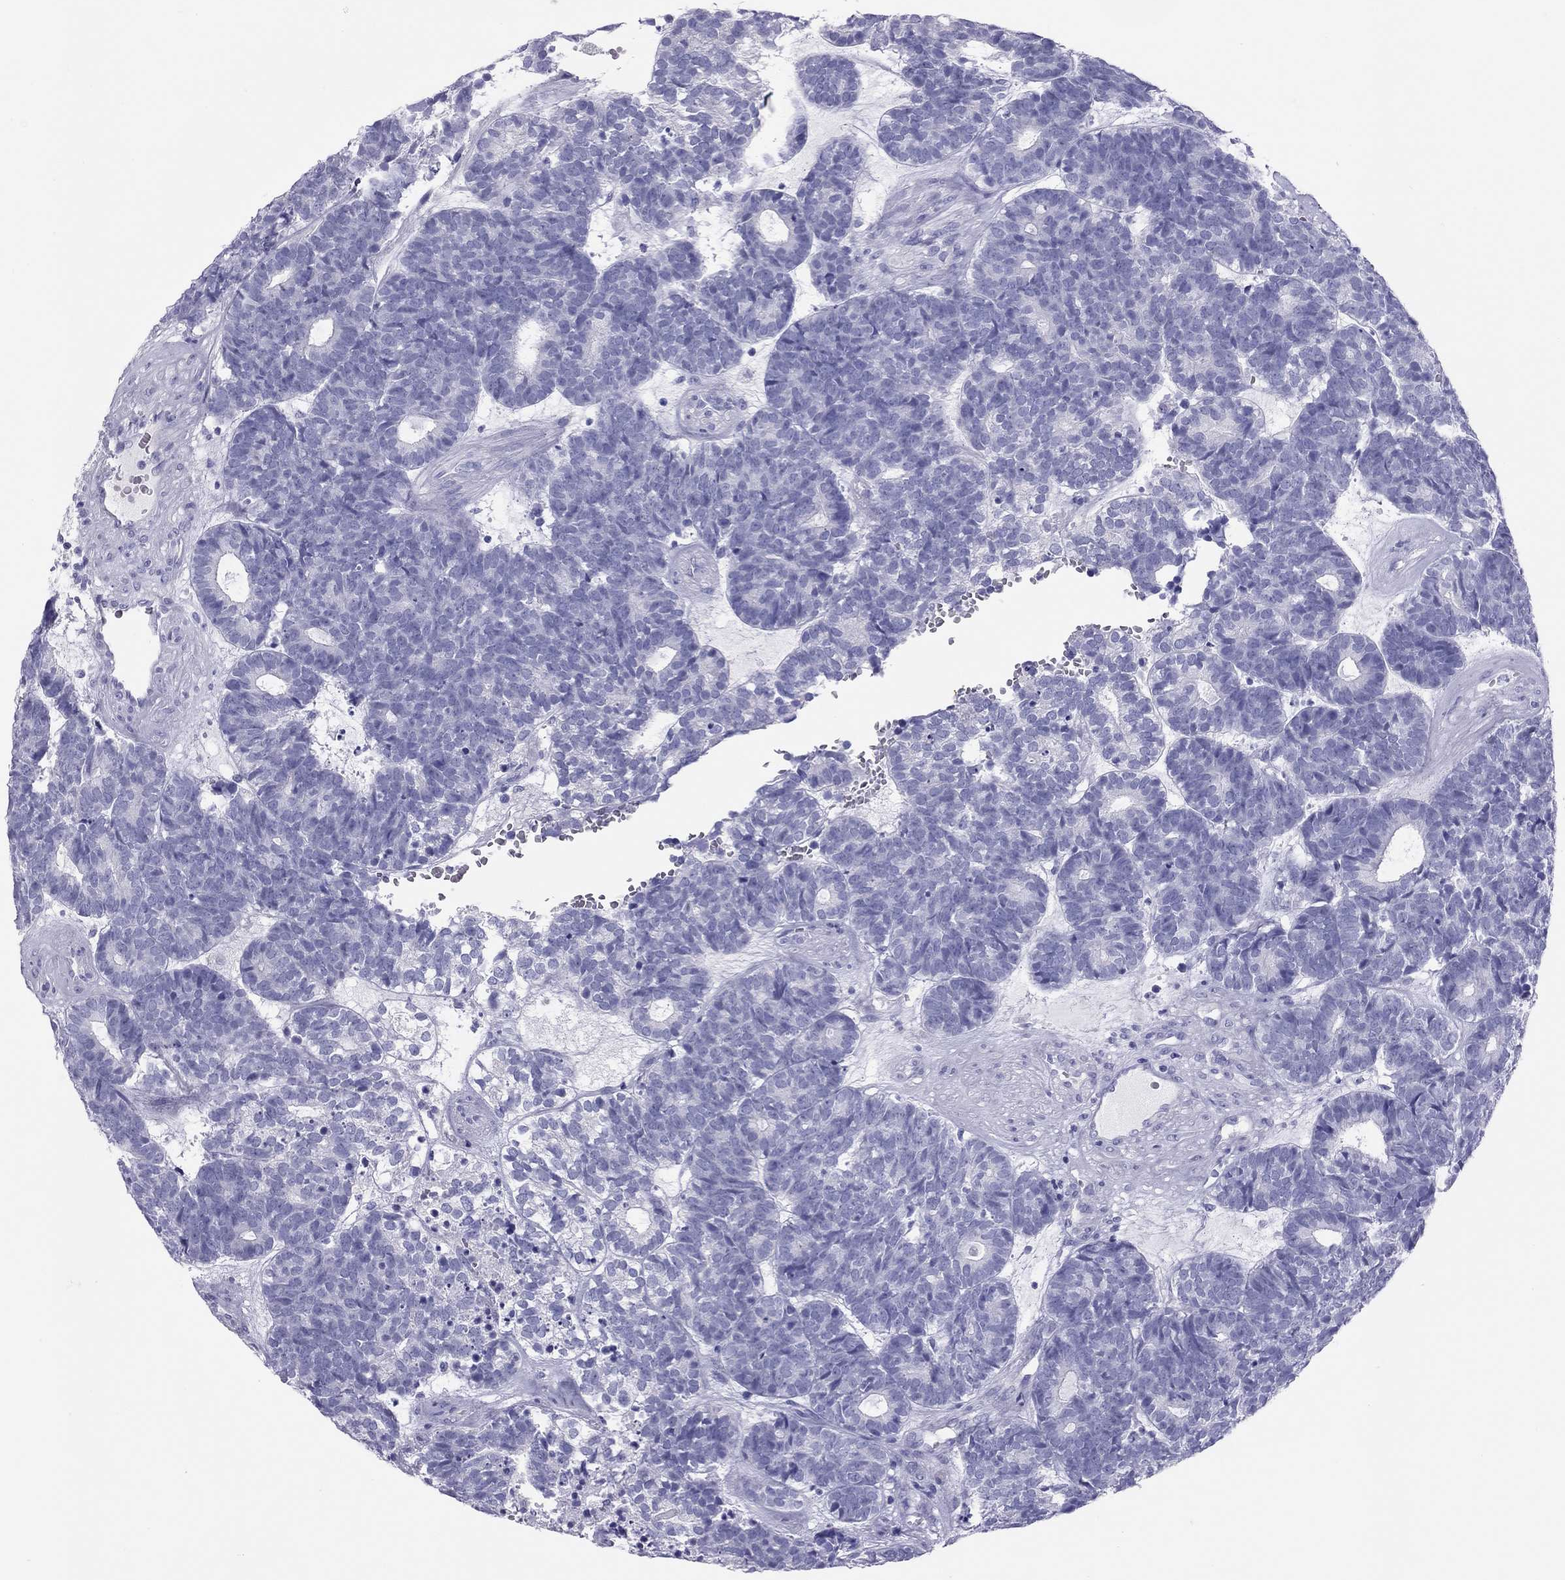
{"staining": {"intensity": "negative", "quantity": "none", "location": "none"}, "tissue": "head and neck cancer", "cell_type": "Tumor cells", "image_type": "cancer", "snomed": [{"axis": "morphology", "description": "Adenocarcinoma, NOS"}, {"axis": "topography", "description": "Head-Neck"}], "caption": "The micrograph exhibits no significant staining in tumor cells of adenocarcinoma (head and neck).", "gene": "PSMB11", "patient": {"sex": "female", "age": 81}}